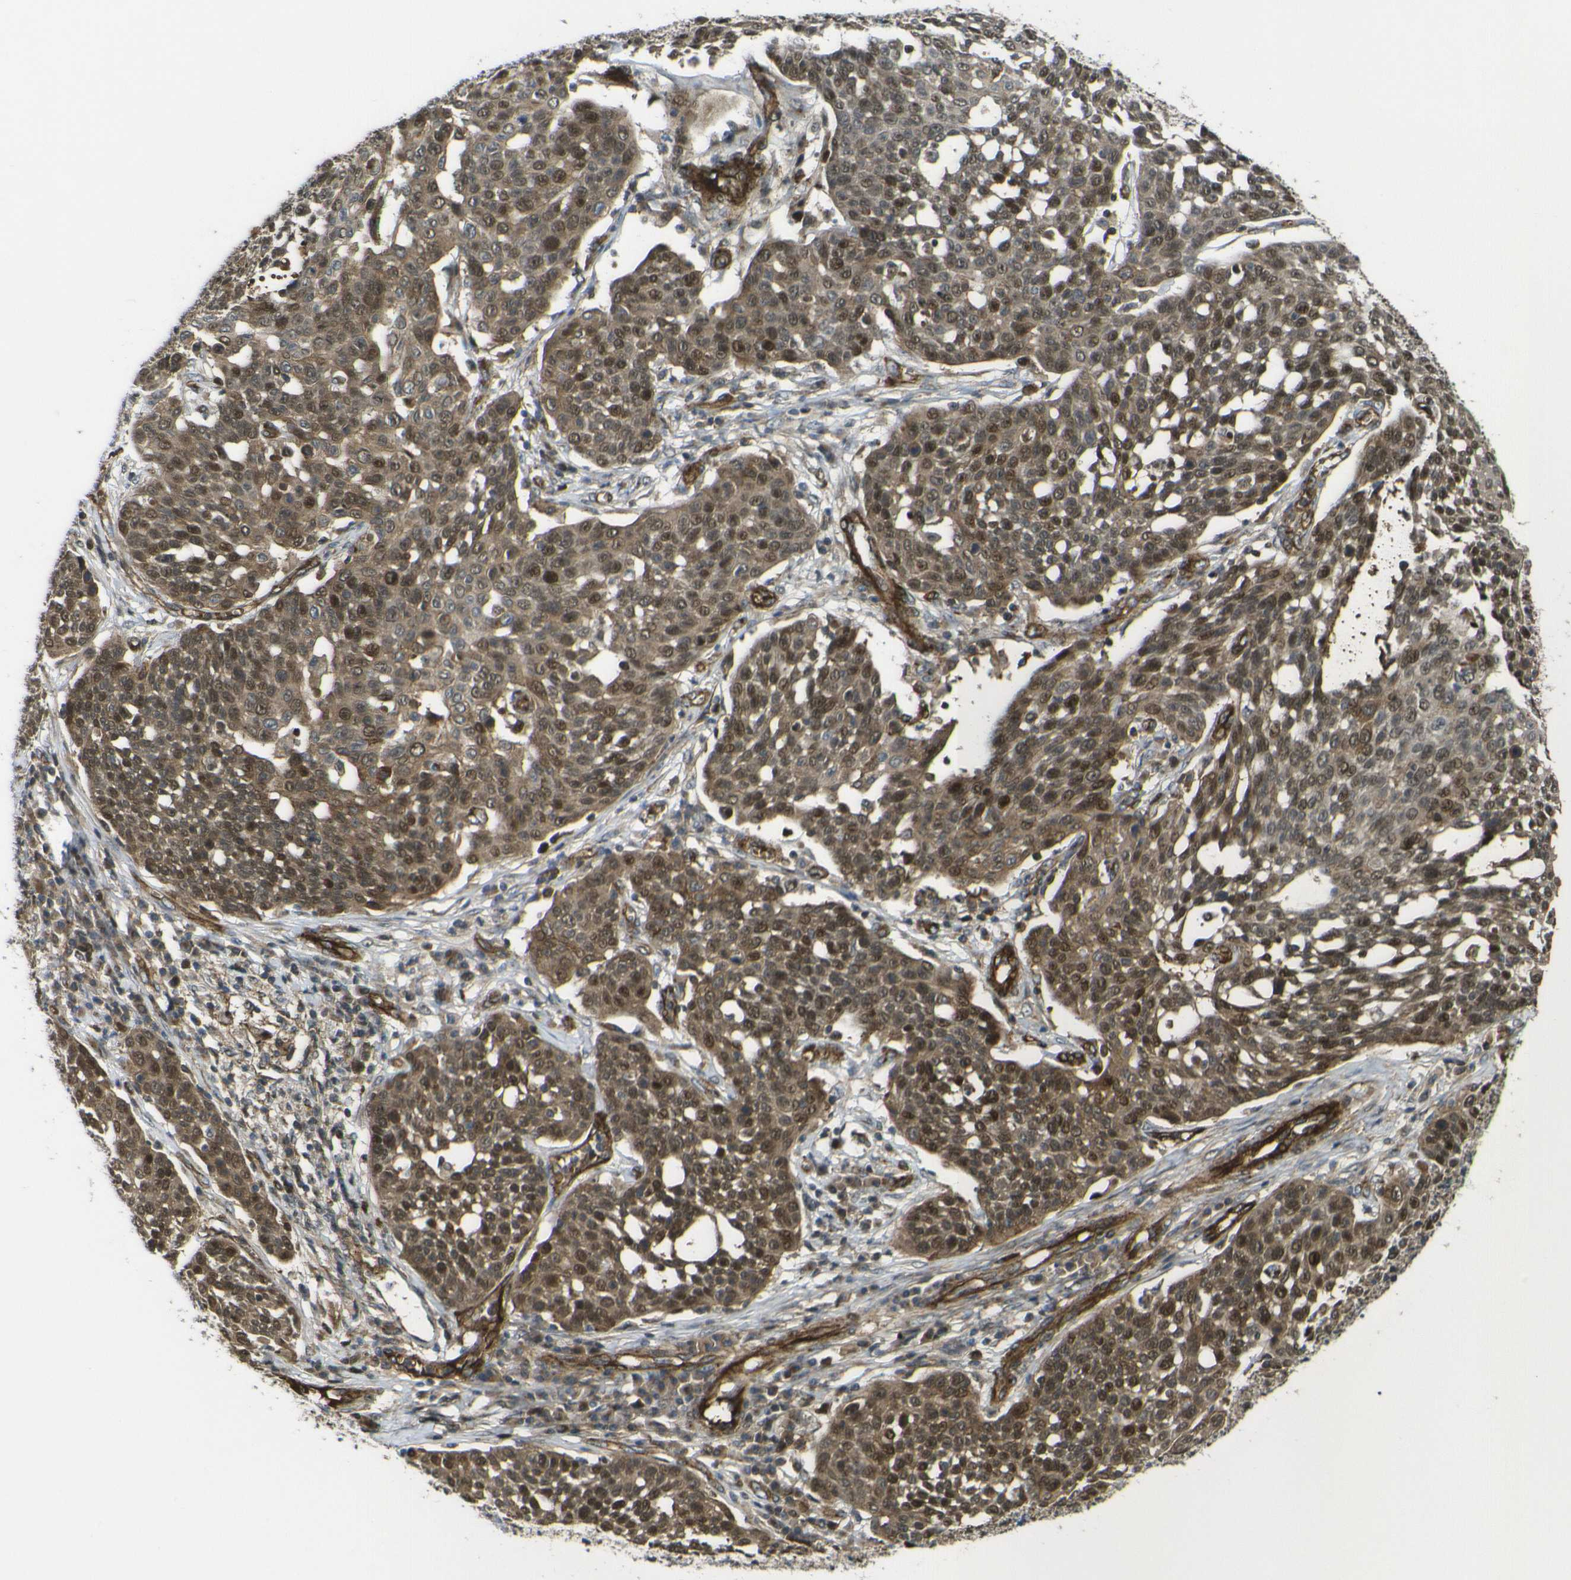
{"staining": {"intensity": "moderate", "quantity": ">75%", "location": "cytoplasmic/membranous,nuclear"}, "tissue": "cervical cancer", "cell_type": "Tumor cells", "image_type": "cancer", "snomed": [{"axis": "morphology", "description": "Squamous cell carcinoma, NOS"}, {"axis": "topography", "description": "Cervix"}], "caption": "Immunohistochemistry histopathology image of neoplastic tissue: cervical squamous cell carcinoma stained using IHC reveals medium levels of moderate protein expression localized specifically in the cytoplasmic/membranous and nuclear of tumor cells, appearing as a cytoplasmic/membranous and nuclear brown color.", "gene": "ECE1", "patient": {"sex": "female", "age": 34}}